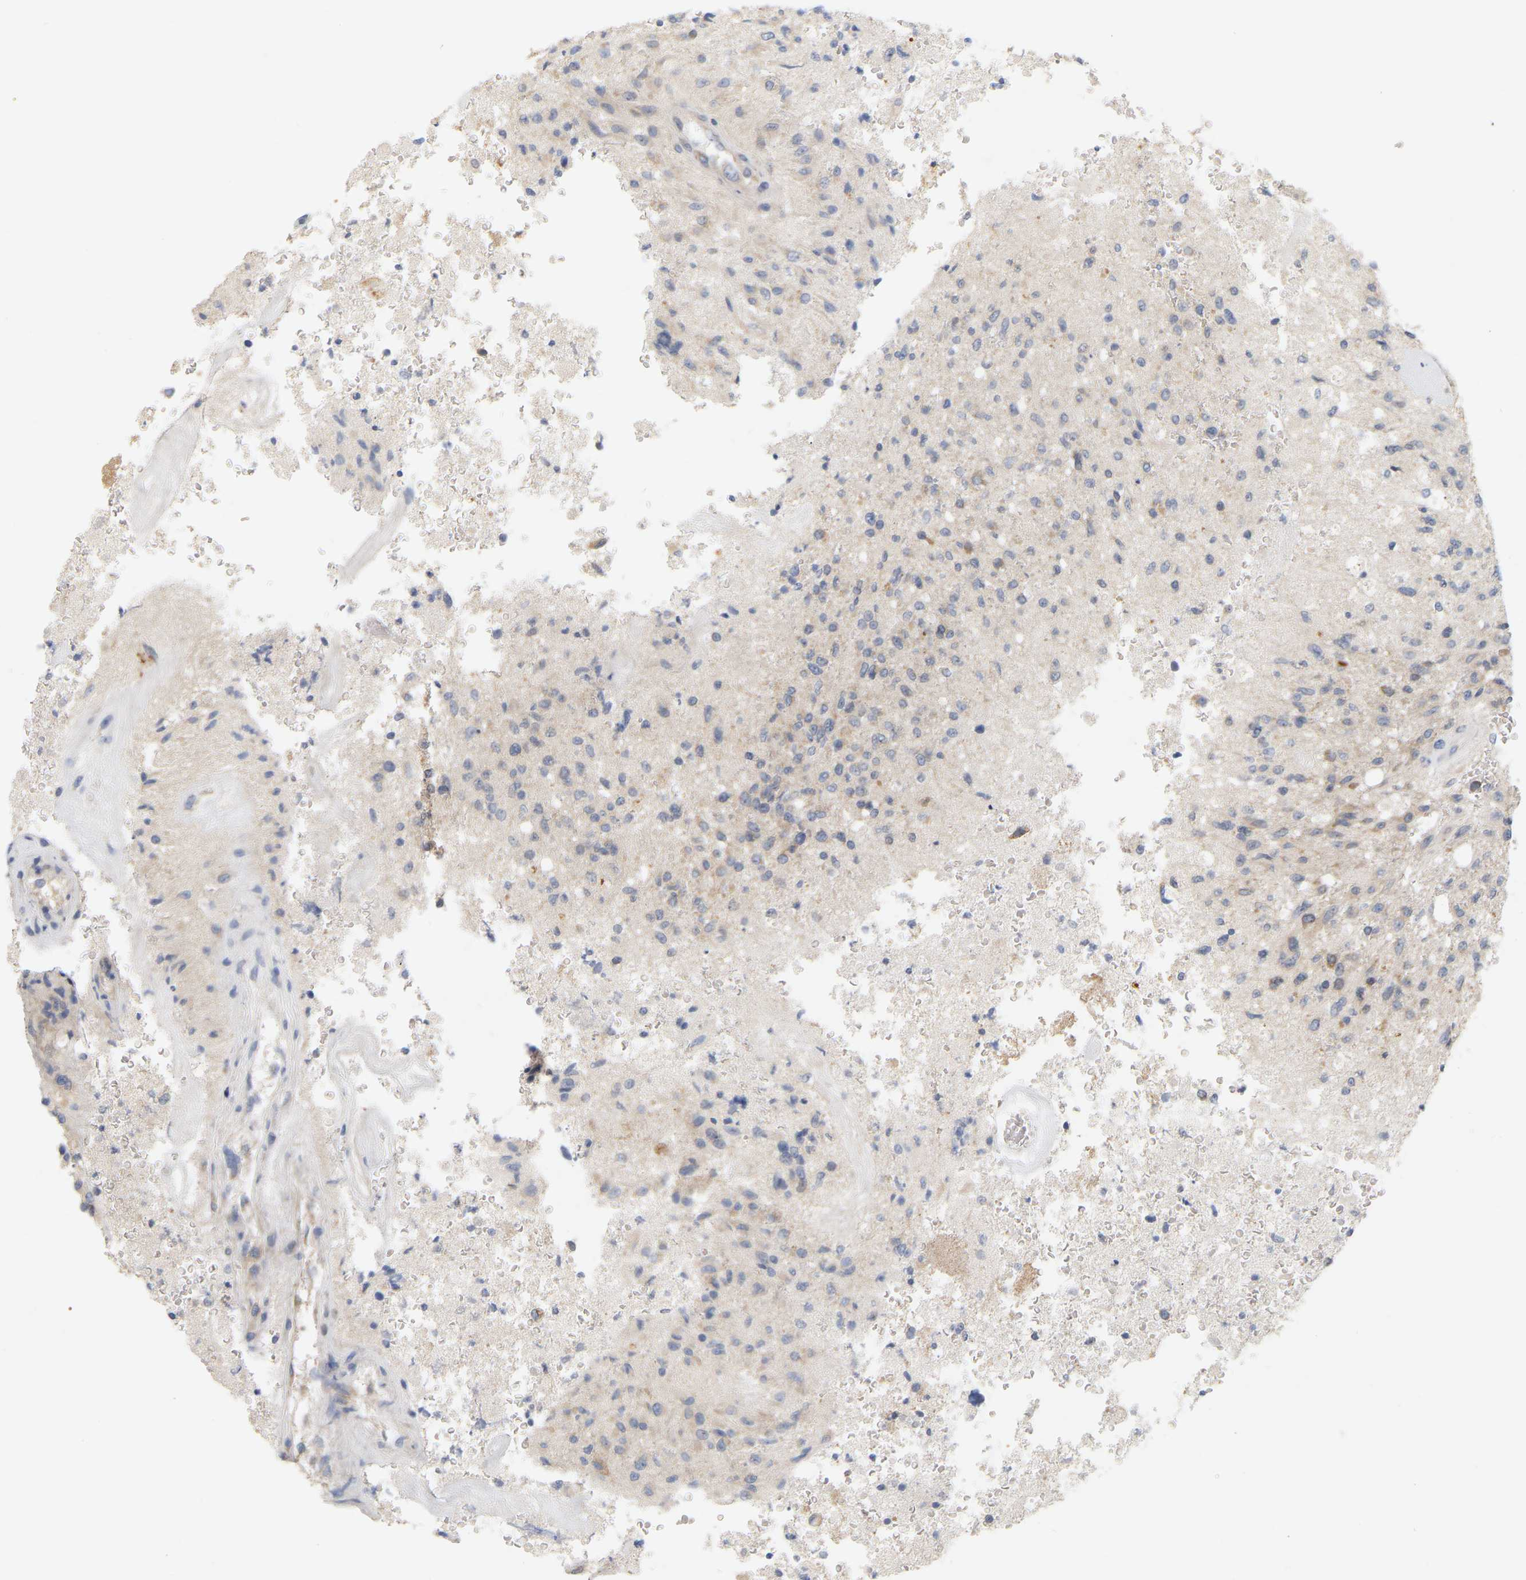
{"staining": {"intensity": "weak", "quantity": "<25%", "location": "cytoplasmic/membranous"}, "tissue": "glioma", "cell_type": "Tumor cells", "image_type": "cancer", "snomed": [{"axis": "morphology", "description": "Normal tissue, NOS"}, {"axis": "morphology", "description": "Glioma, malignant, High grade"}, {"axis": "topography", "description": "Cerebral cortex"}], "caption": "The image demonstrates no significant expression in tumor cells of malignant glioma (high-grade).", "gene": "MINDY4", "patient": {"sex": "male", "age": 77}}